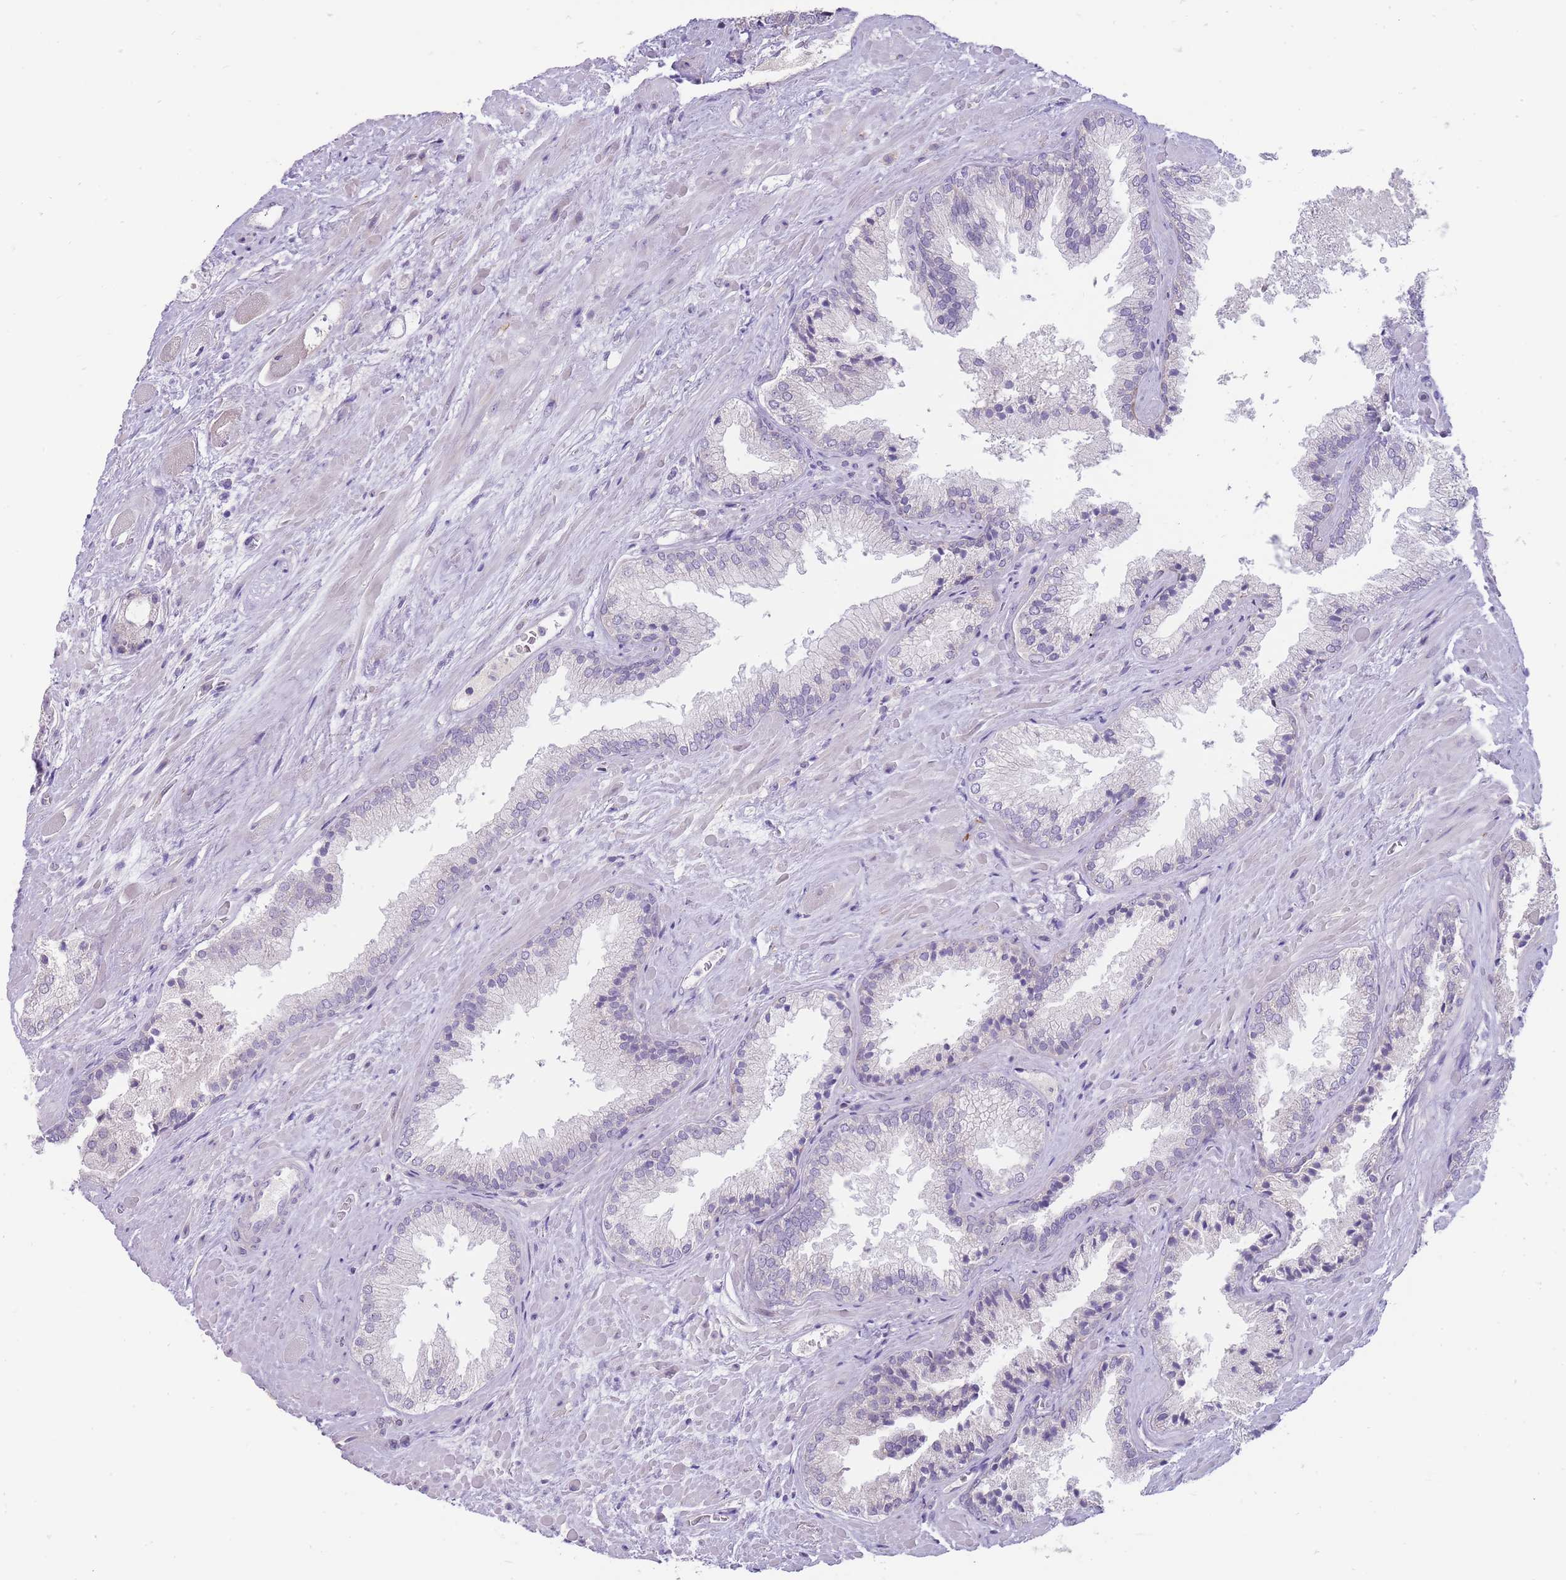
{"staining": {"intensity": "negative", "quantity": "none", "location": "none"}, "tissue": "prostate cancer", "cell_type": "Tumor cells", "image_type": "cancer", "snomed": [{"axis": "morphology", "description": "Adenocarcinoma, High grade"}, {"axis": "topography", "description": "Prostate"}], "caption": "The histopathology image exhibits no significant staining in tumor cells of prostate cancer (high-grade adenocarcinoma). Brightfield microscopy of immunohistochemistry (IHC) stained with DAB (3,3'-diaminobenzidine) (brown) and hematoxylin (blue), captured at high magnification.", "gene": "ERICH4", "patient": {"sex": "male", "age": 71}}